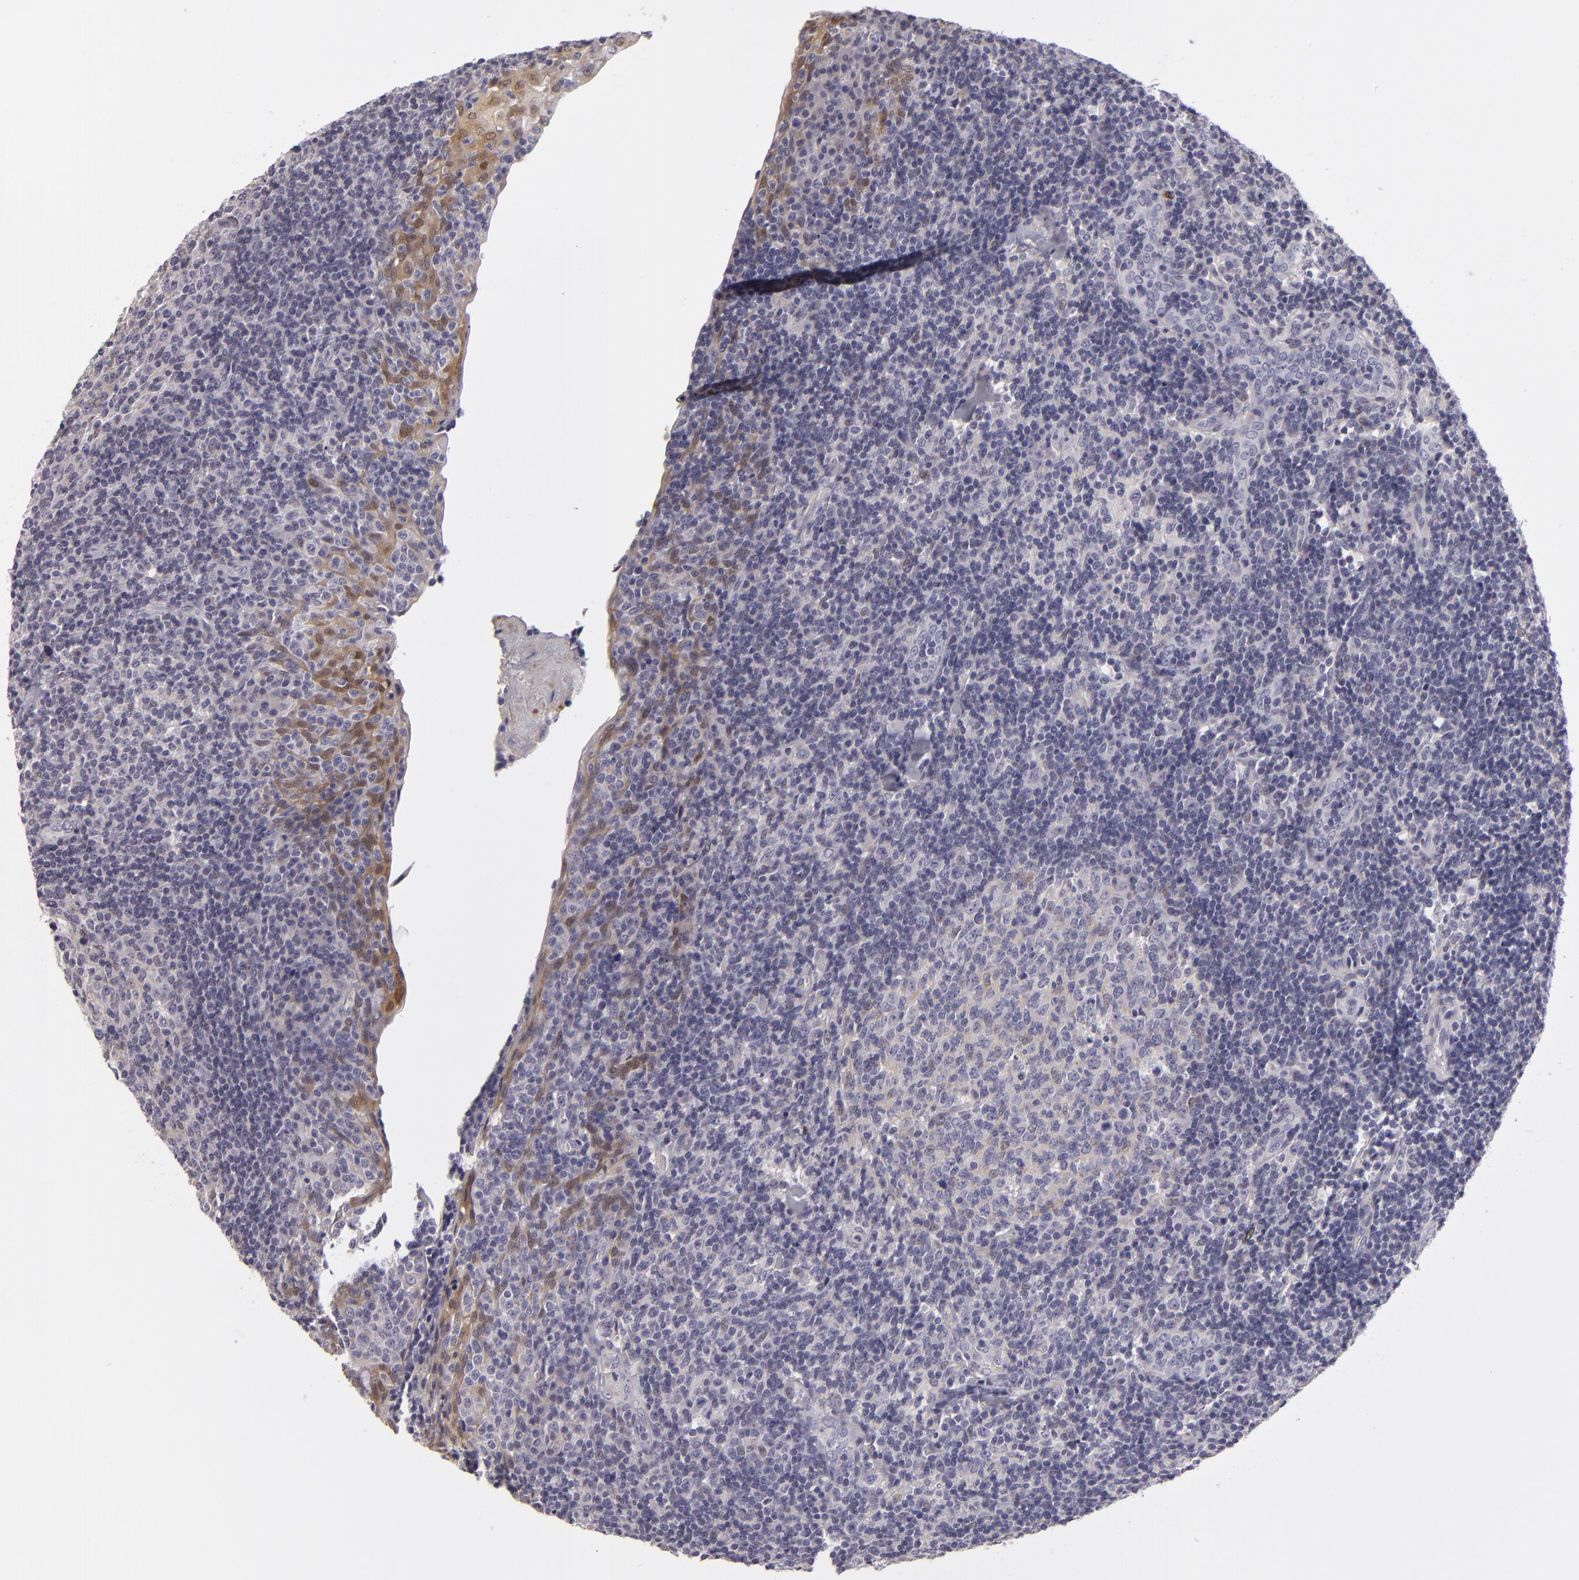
{"staining": {"intensity": "weak", "quantity": "<25%", "location": "nuclear"}, "tissue": "tonsil", "cell_type": "Germinal center cells", "image_type": "normal", "snomed": [{"axis": "morphology", "description": "Normal tissue, NOS"}, {"axis": "topography", "description": "Tonsil"}], "caption": "An IHC photomicrograph of benign tonsil is shown. There is no staining in germinal center cells of tonsil.", "gene": "EFS", "patient": {"sex": "female", "age": 3}}